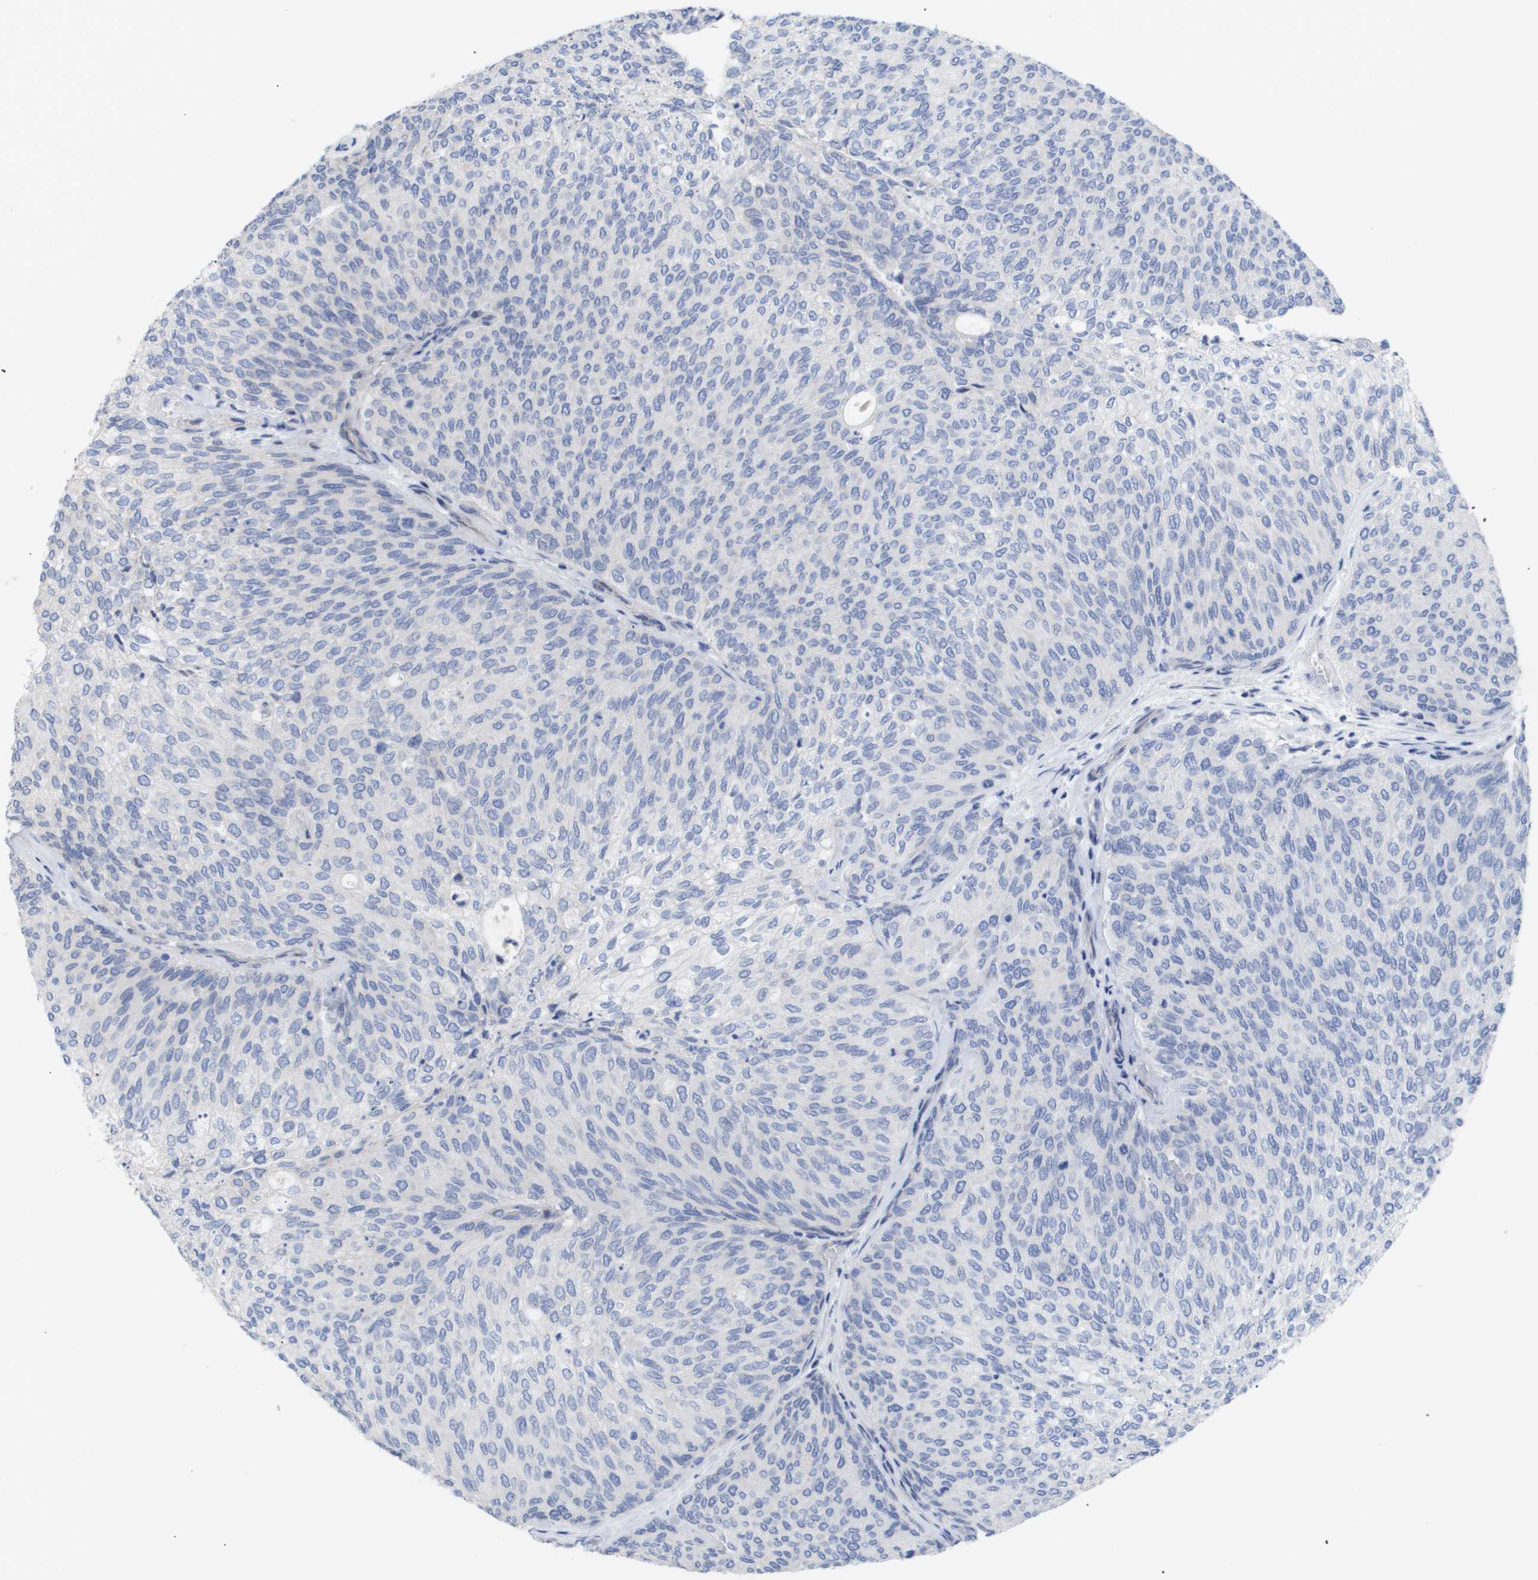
{"staining": {"intensity": "negative", "quantity": "none", "location": "none"}, "tissue": "urothelial cancer", "cell_type": "Tumor cells", "image_type": "cancer", "snomed": [{"axis": "morphology", "description": "Urothelial carcinoma, Low grade"}, {"axis": "topography", "description": "Urinary bladder"}], "caption": "A histopathology image of low-grade urothelial carcinoma stained for a protein reveals no brown staining in tumor cells. (DAB IHC with hematoxylin counter stain).", "gene": "CAV3", "patient": {"sex": "female", "age": 79}}